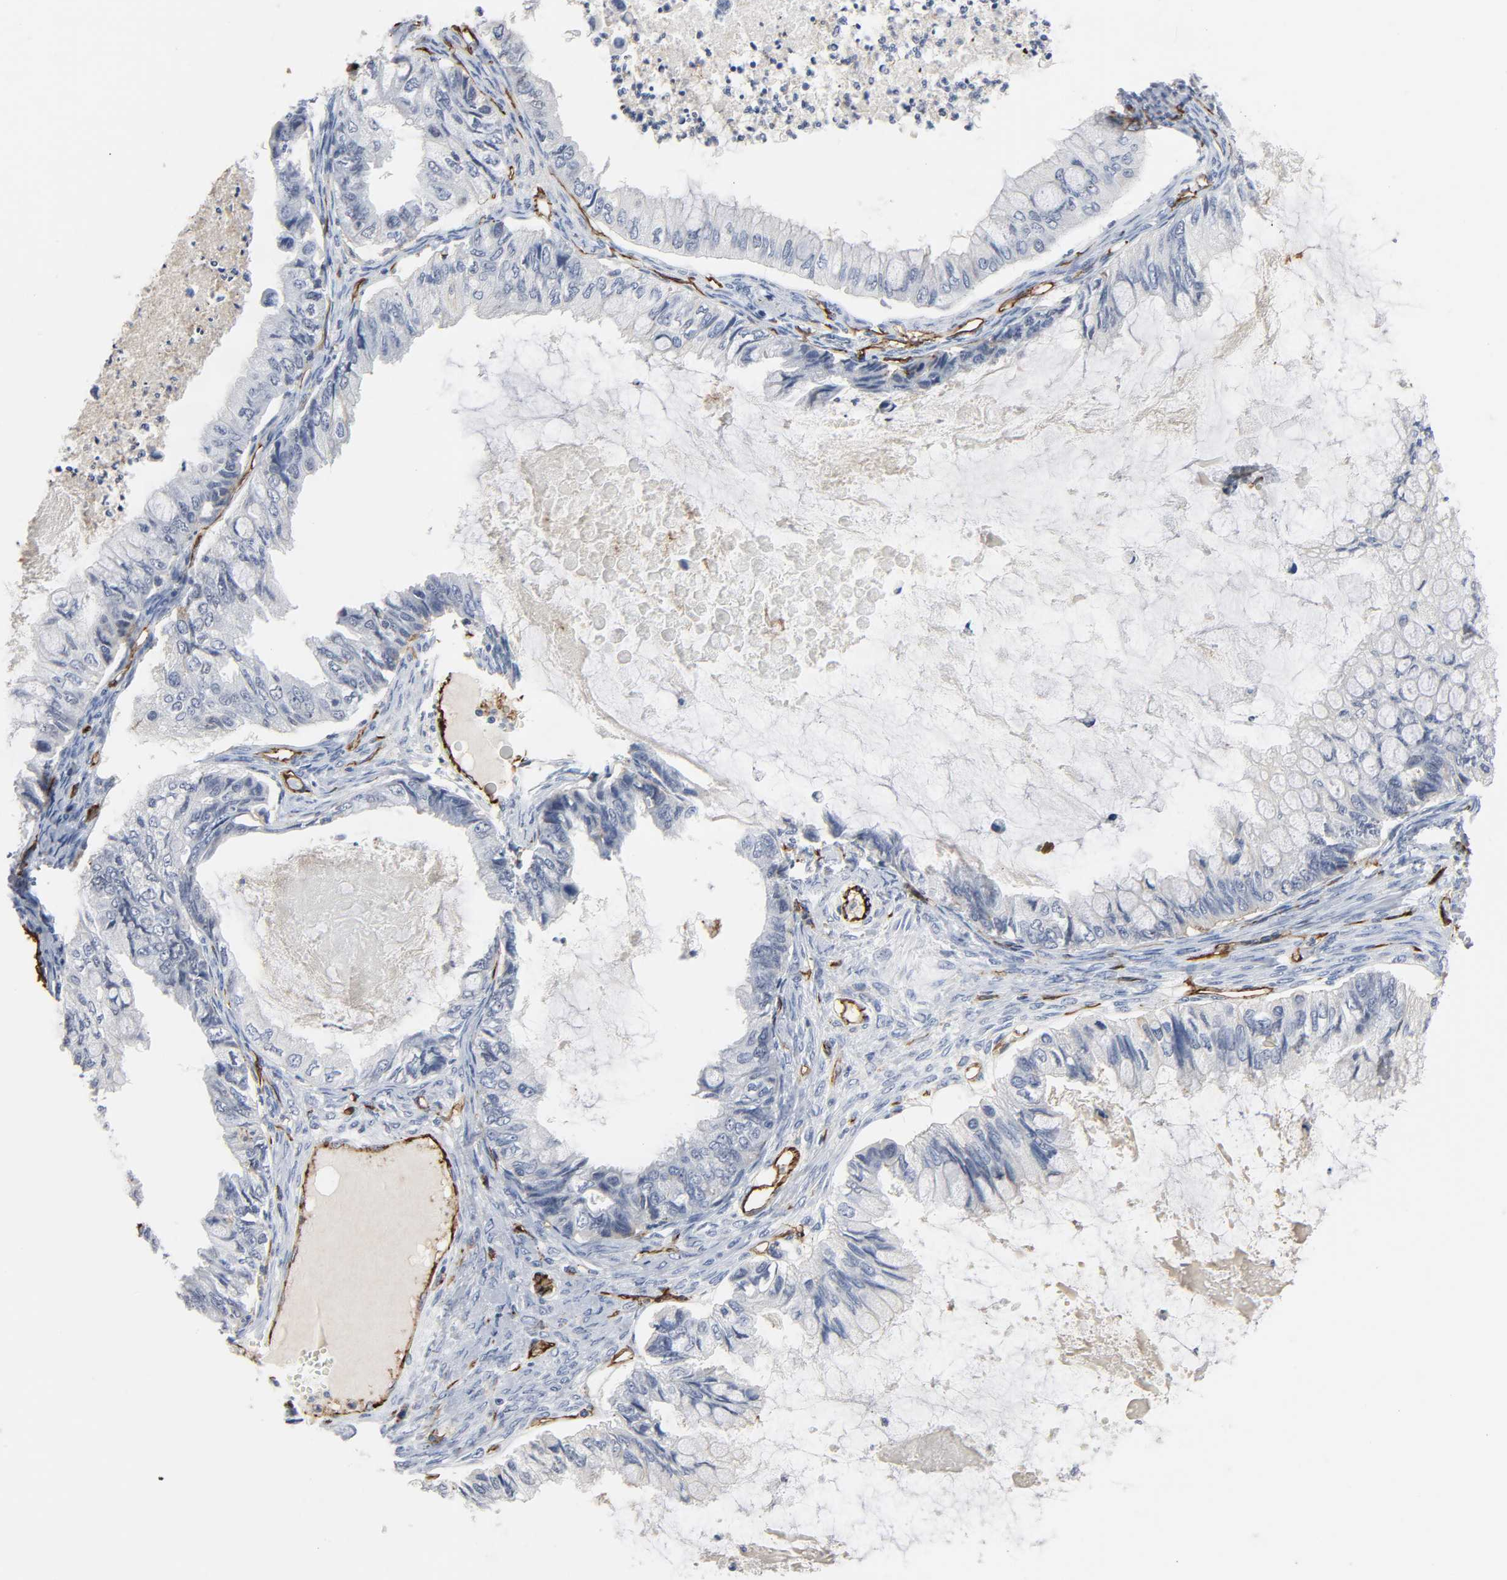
{"staining": {"intensity": "negative", "quantity": "none", "location": "none"}, "tissue": "ovarian cancer", "cell_type": "Tumor cells", "image_type": "cancer", "snomed": [{"axis": "morphology", "description": "Cystadenocarcinoma, mucinous, NOS"}, {"axis": "topography", "description": "Ovary"}], "caption": "Ovarian mucinous cystadenocarcinoma was stained to show a protein in brown. There is no significant positivity in tumor cells. Nuclei are stained in blue.", "gene": "PECAM1", "patient": {"sex": "female", "age": 80}}